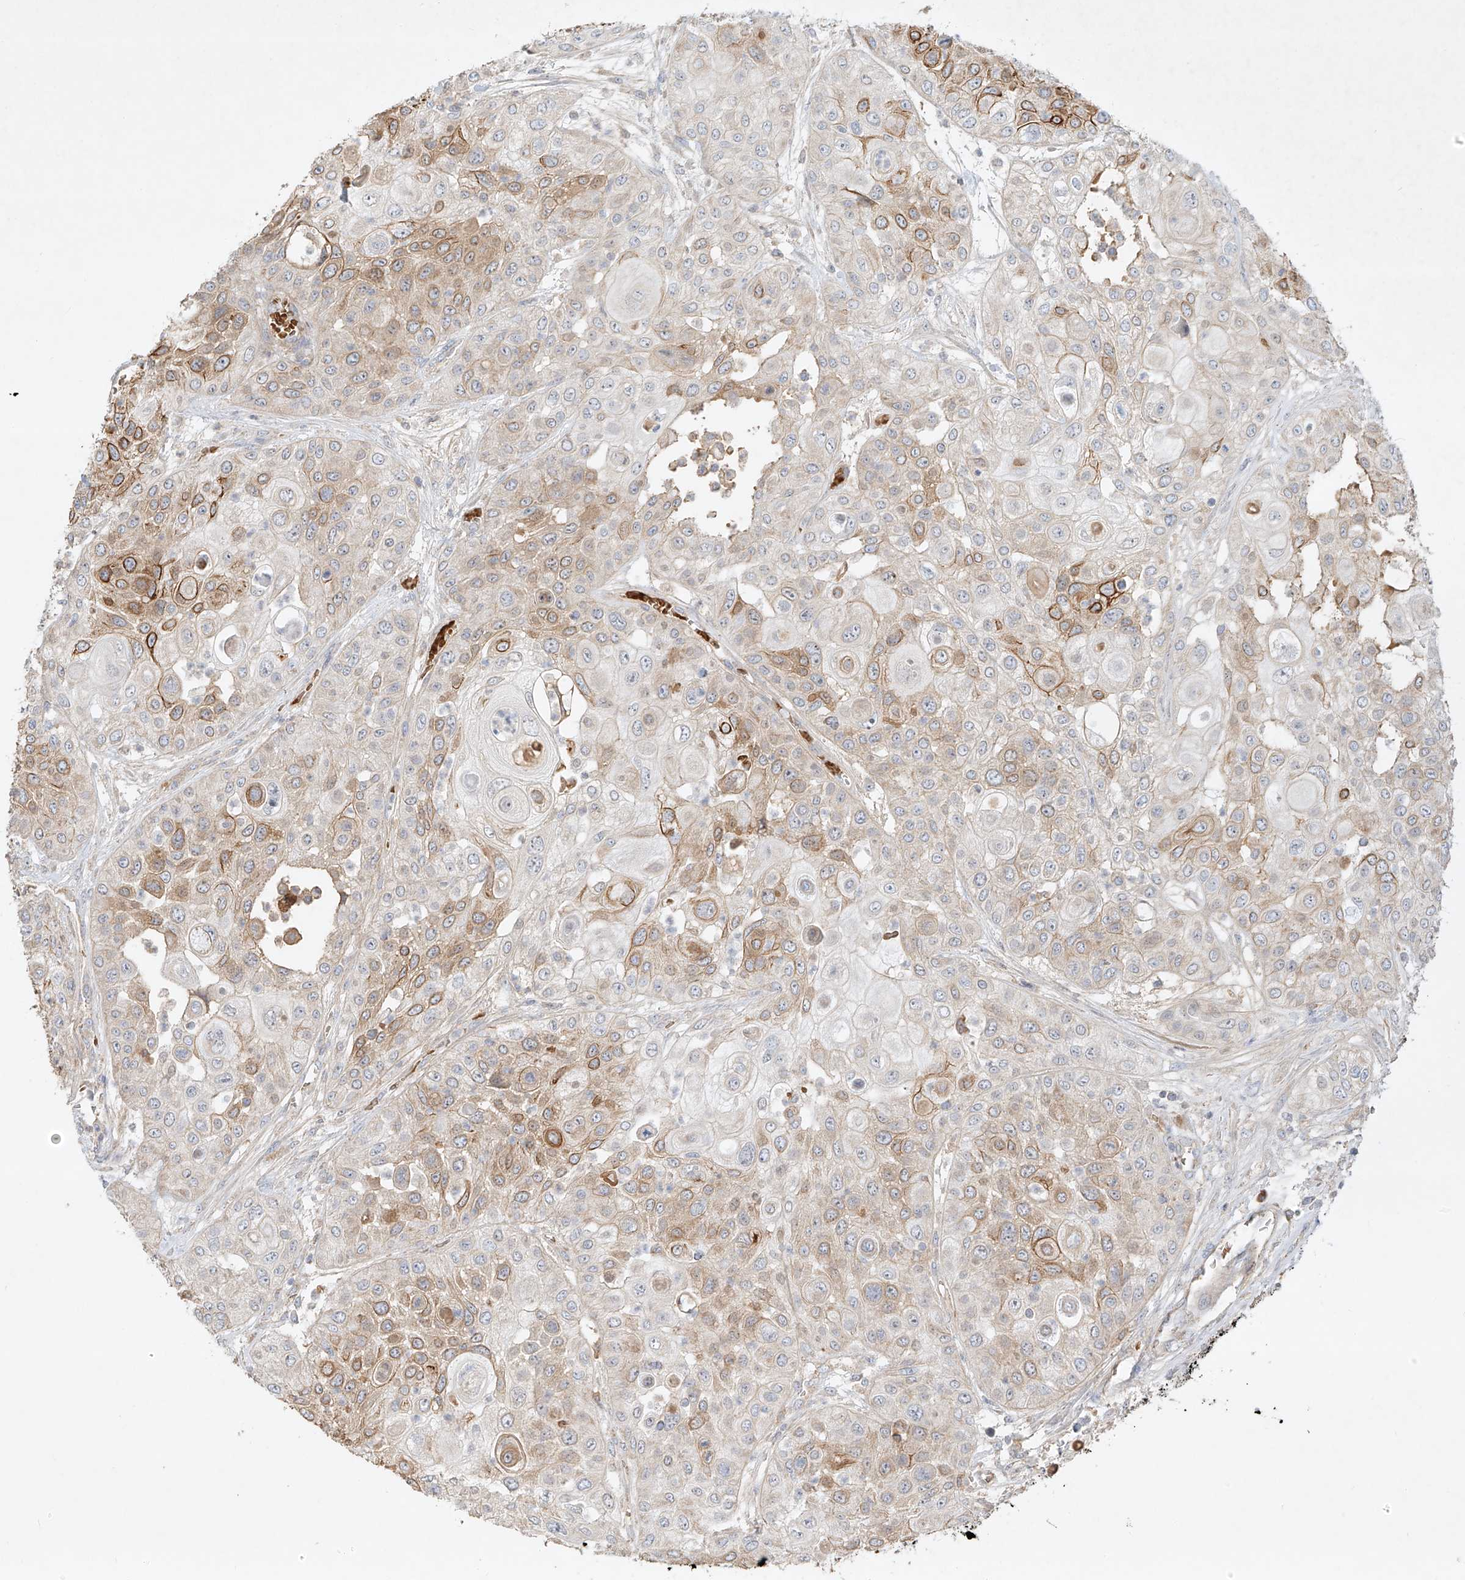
{"staining": {"intensity": "strong", "quantity": "25%-75%", "location": "cytoplasmic/membranous"}, "tissue": "urothelial cancer", "cell_type": "Tumor cells", "image_type": "cancer", "snomed": [{"axis": "morphology", "description": "Urothelial carcinoma, High grade"}, {"axis": "topography", "description": "Urinary bladder"}], "caption": "Tumor cells display strong cytoplasmic/membranous positivity in about 25%-75% of cells in urothelial cancer. Immunohistochemistry (ihc) stains the protein in brown and the nuclei are stained blue.", "gene": "KPNA7", "patient": {"sex": "female", "age": 79}}